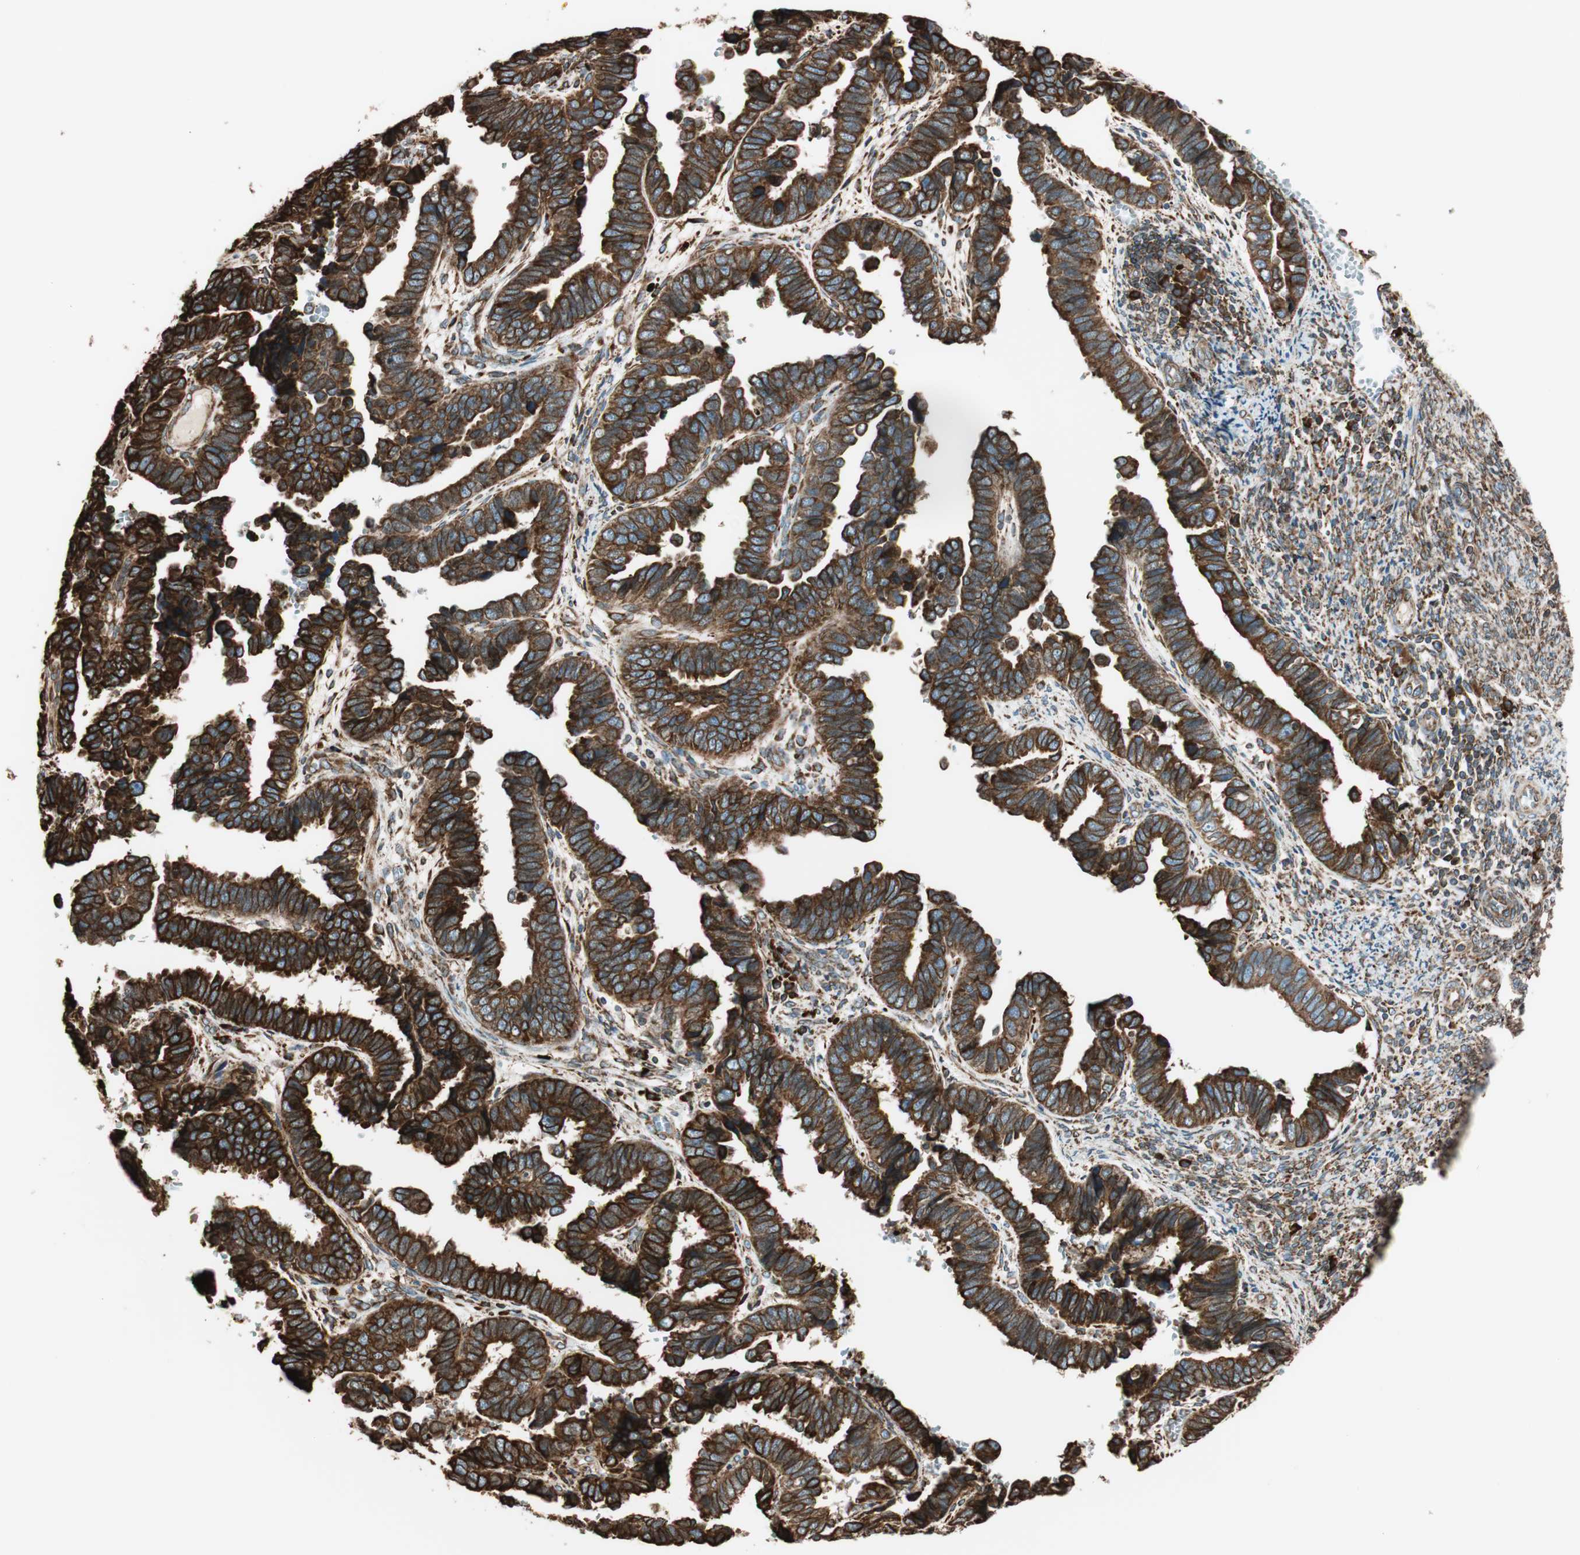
{"staining": {"intensity": "strong", "quantity": ">75%", "location": "cytoplasmic/membranous"}, "tissue": "endometrial cancer", "cell_type": "Tumor cells", "image_type": "cancer", "snomed": [{"axis": "morphology", "description": "Adenocarcinoma, NOS"}, {"axis": "topography", "description": "Endometrium"}], "caption": "Immunohistochemical staining of endometrial adenocarcinoma demonstrates high levels of strong cytoplasmic/membranous protein expression in about >75% of tumor cells.", "gene": "PRKCSH", "patient": {"sex": "female", "age": 75}}